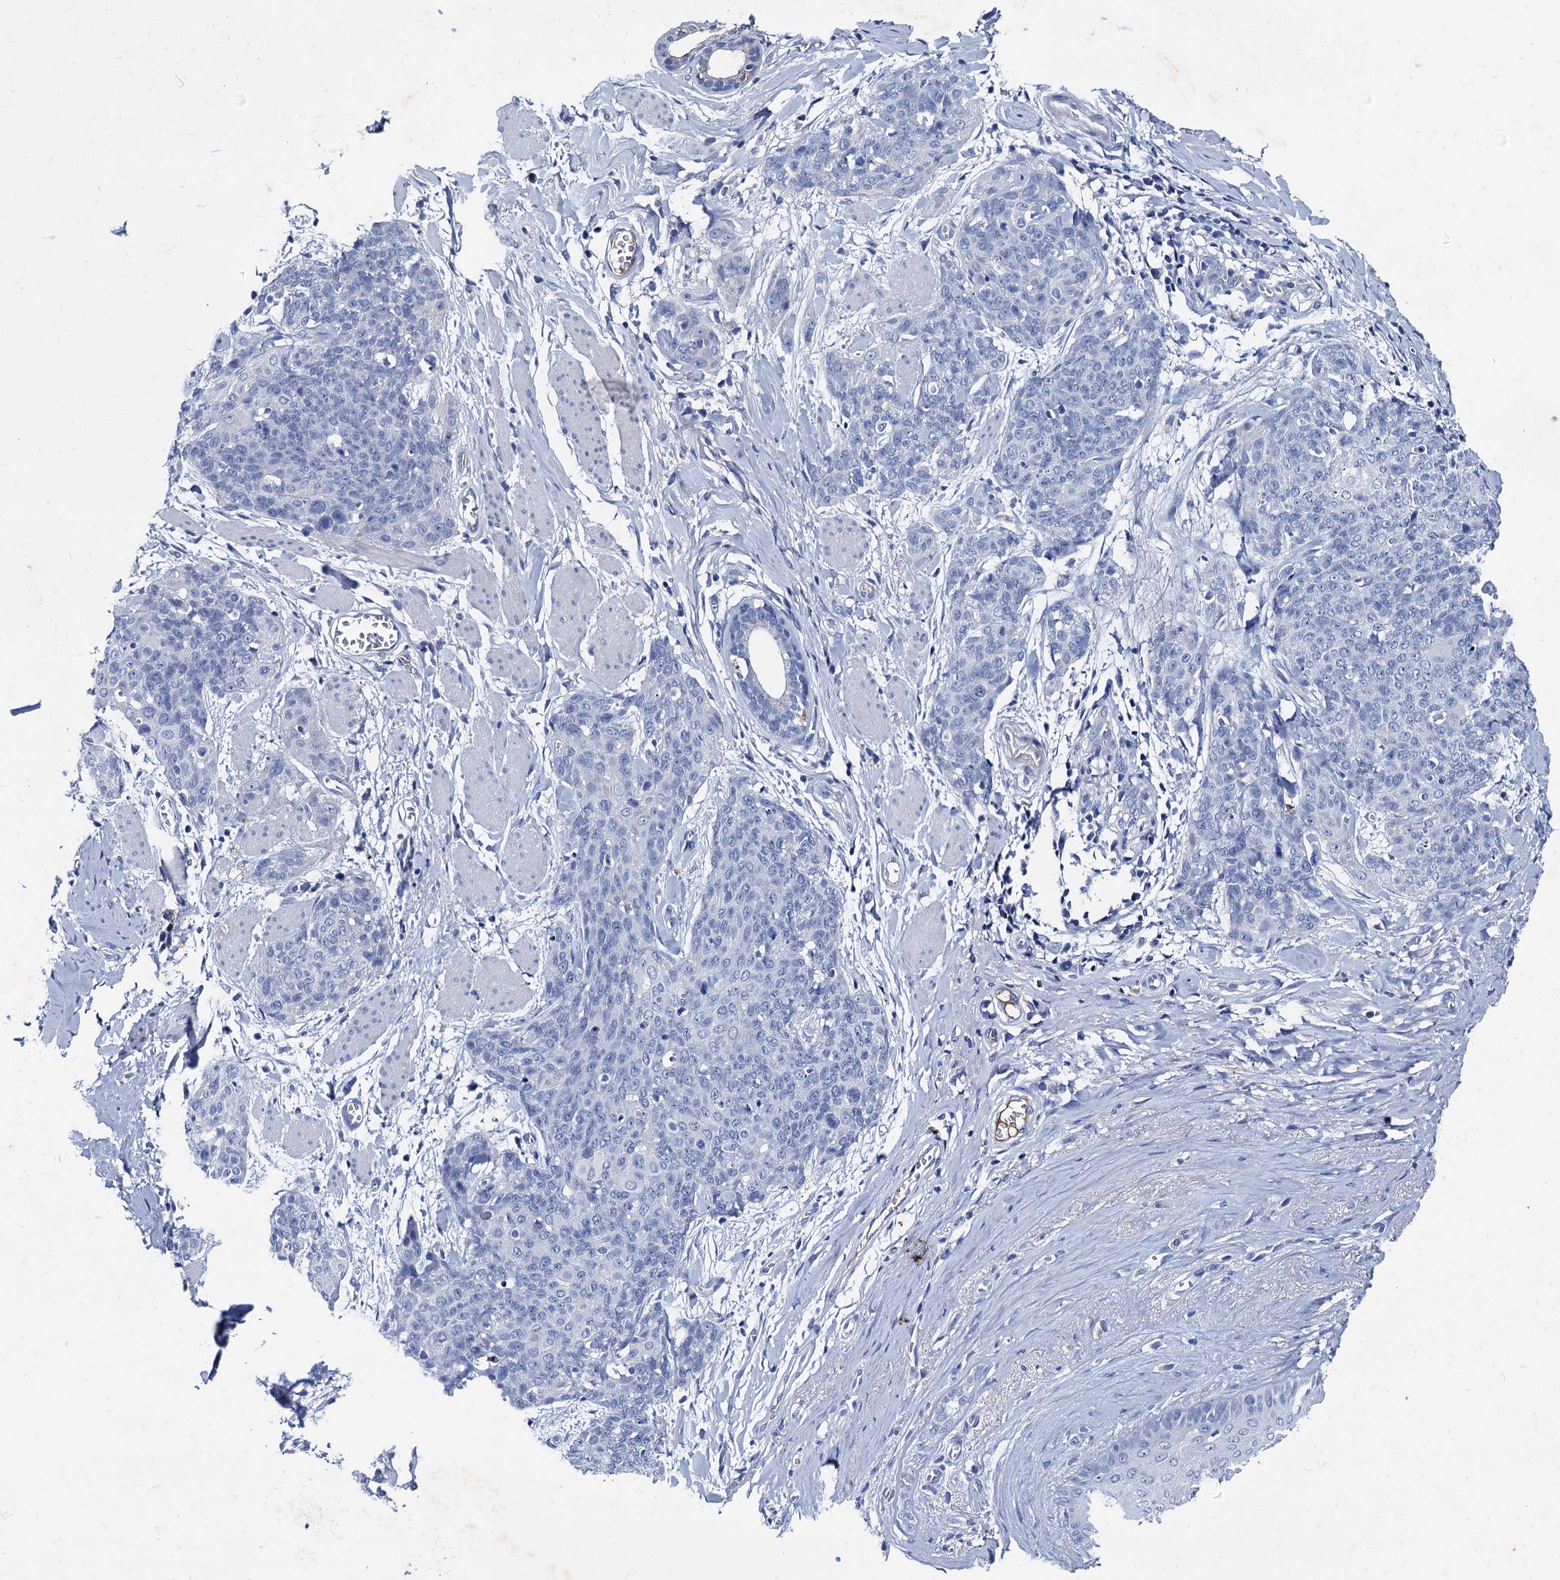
{"staining": {"intensity": "negative", "quantity": "none", "location": "none"}, "tissue": "skin cancer", "cell_type": "Tumor cells", "image_type": "cancer", "snomed": [{"axis": "morphology", "description": "Squamous cell carcinoma, NOS"}, {"axis": "topography", "description": "Skin"}, {"axis": "topography", "description": "Vulva"}], "caption": "This is an immunohistochemistry photomicrograph of skin cancer. There is no positivity in tumor cells.", "gene": "TMEM72", "patient": {"sex": "female", "age": 85}}